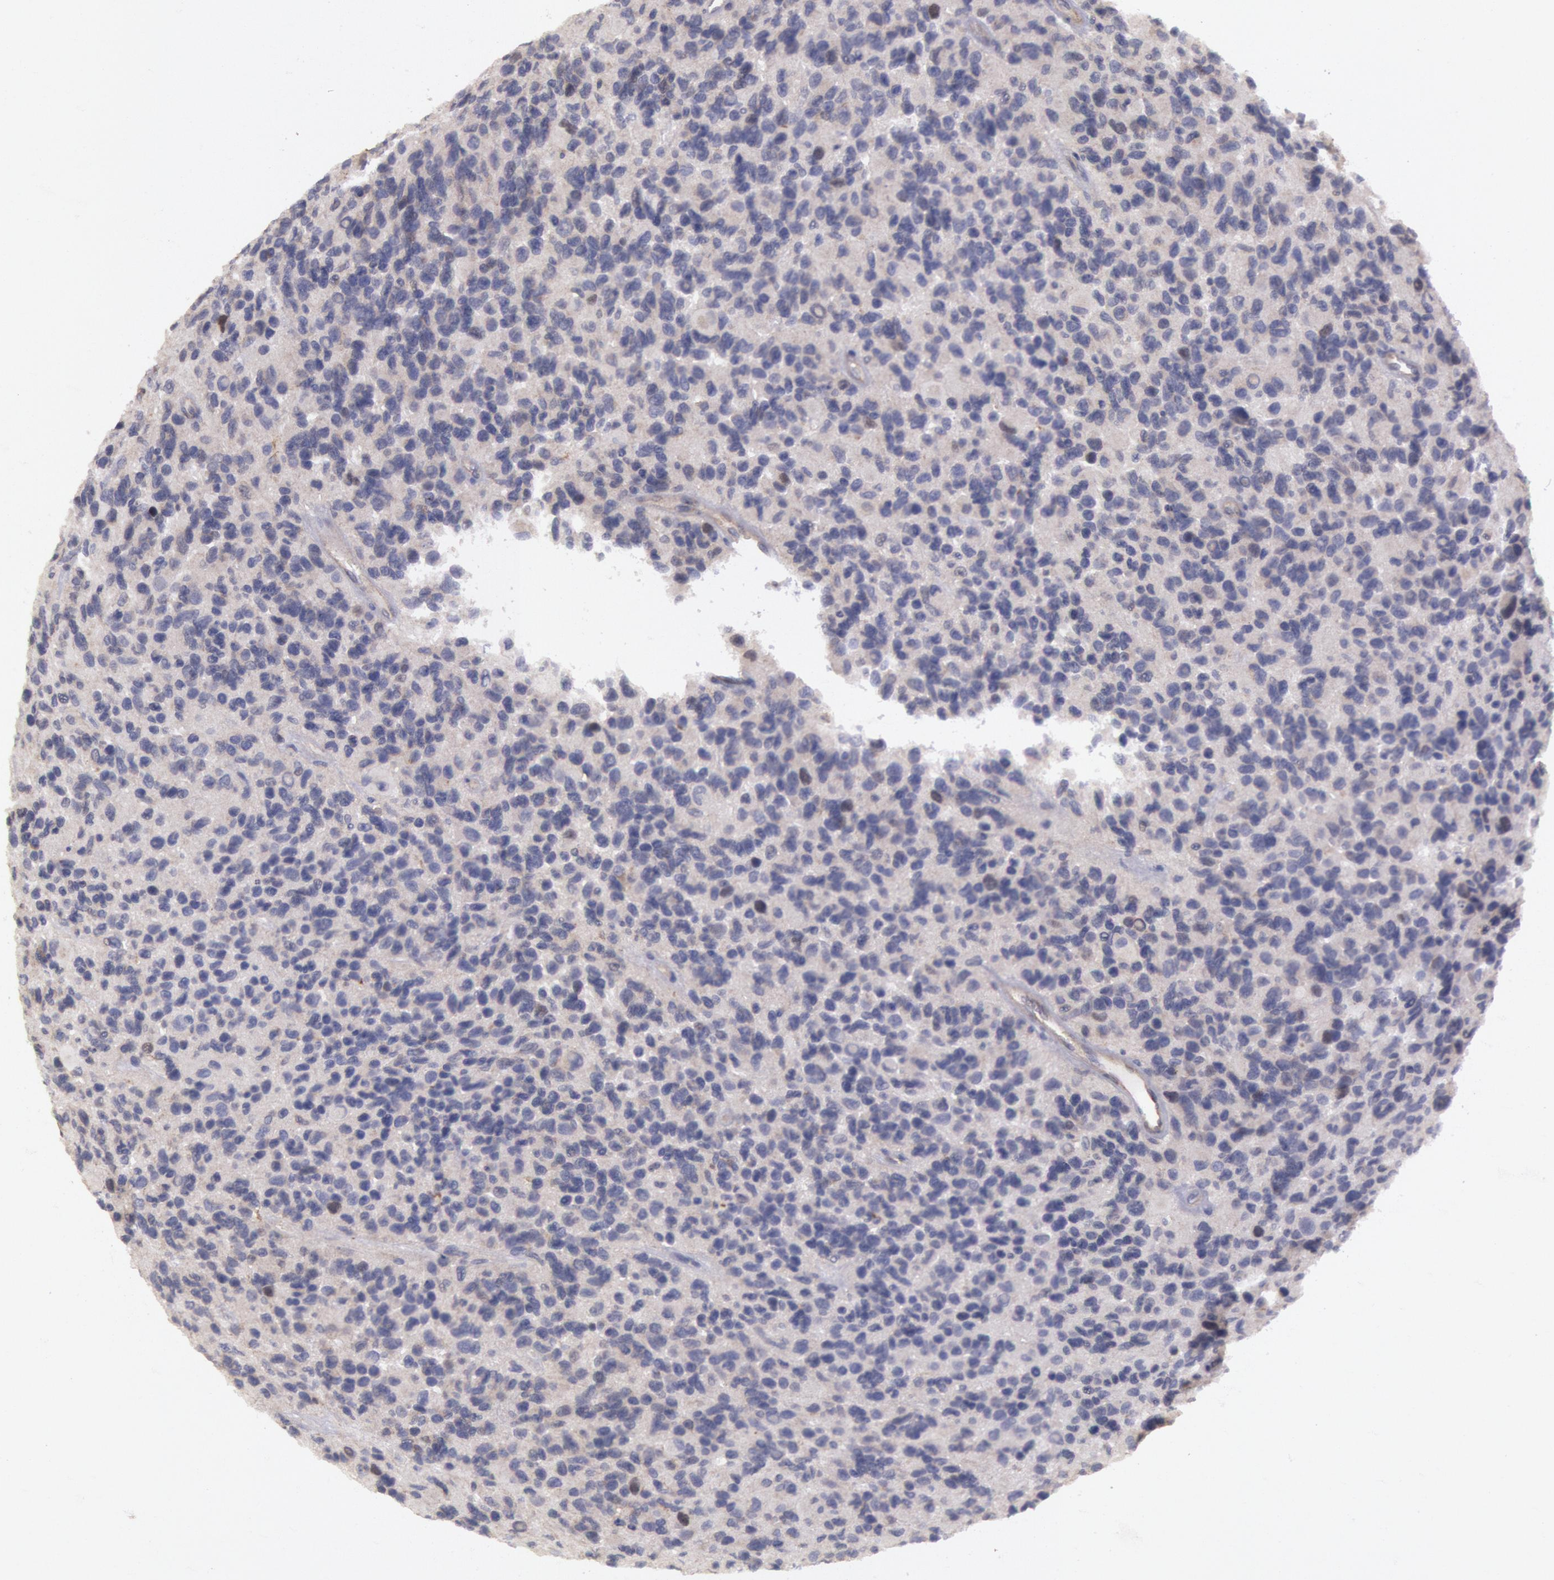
{"staining": {"intensity": "negative", "quantity": "none", "location": "none"}, "tissue": "glioma", "cell_type": "Tumor cells", "image_type": "cancer", "snomed": [{"axis": "morphology", "description": "Glioma, malignant, High grade"}, {"axis": "topography", "description": "Brain"}], "caption": "Tumor cells are negative for protein expression in human glioma.", "gene": "AMOTL1", "patient": {"sex": "male", "age": 77}}